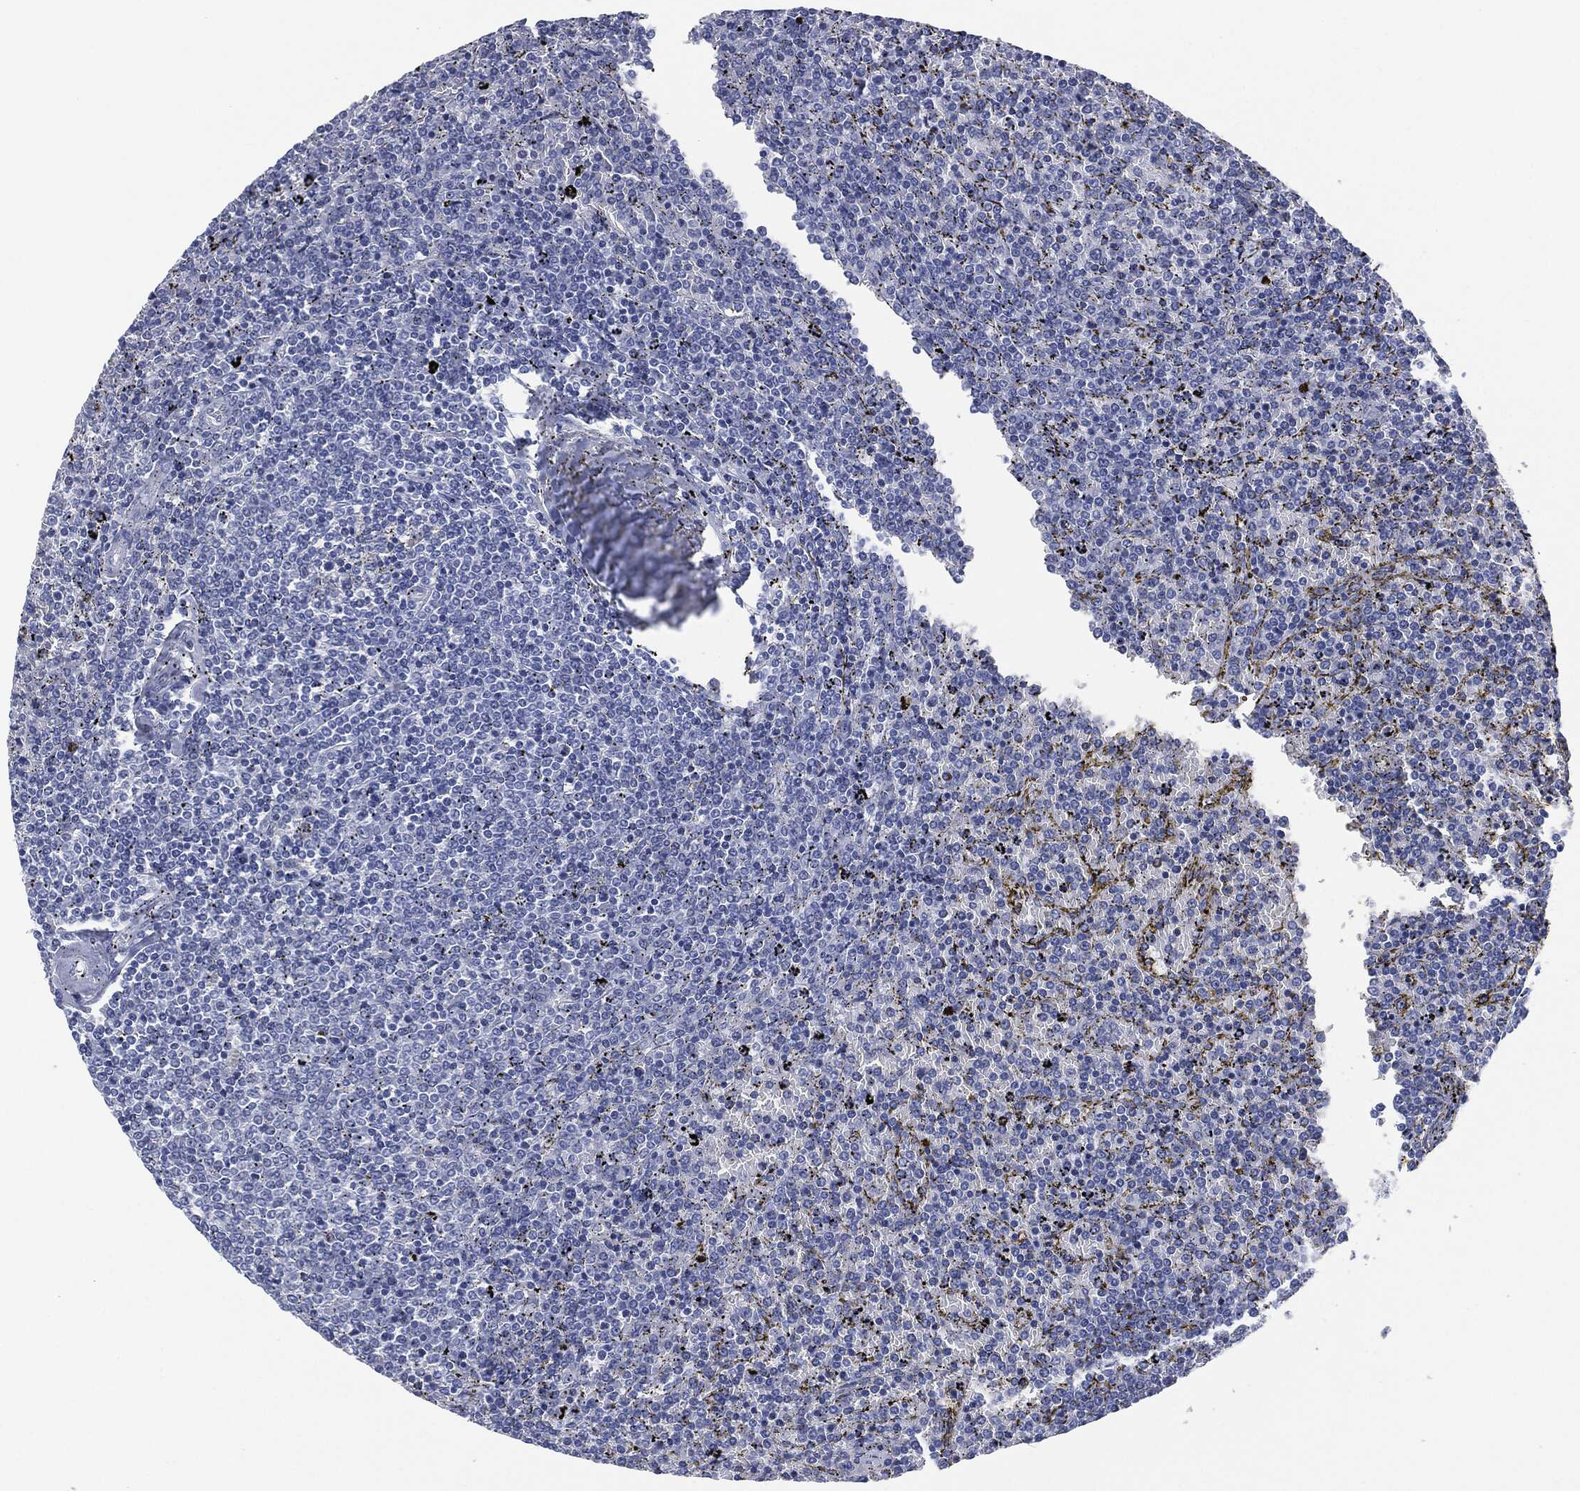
{"staining": {"intensity": "negative", "quantity": "none", "location": "none"}, "tissue": "lymphoma", "cell_type": "Tumor cells", "image_type": "cancer", "snomed": [{"axis": "morphology", "description": "Malignant lymphoma, non-Hodgkin's type, Low grade"}, {"axis": "topography", "description": "Spleen"}], "caption": "High magnification brightfield microscopy of low-grade malignant lymphoma, non-Hodgkin's type stained with DAB (brown) and counterstained with hematoxylin (blue): tumor cells show no significant staining. (Stains: DAB immunohistochemistry (IHC) with hematoxylin counter stain, Microscopy: brightfield microscopy at high magnification).", "gene": "MUC16", "patient": {"sex": "female", "age": 77}}